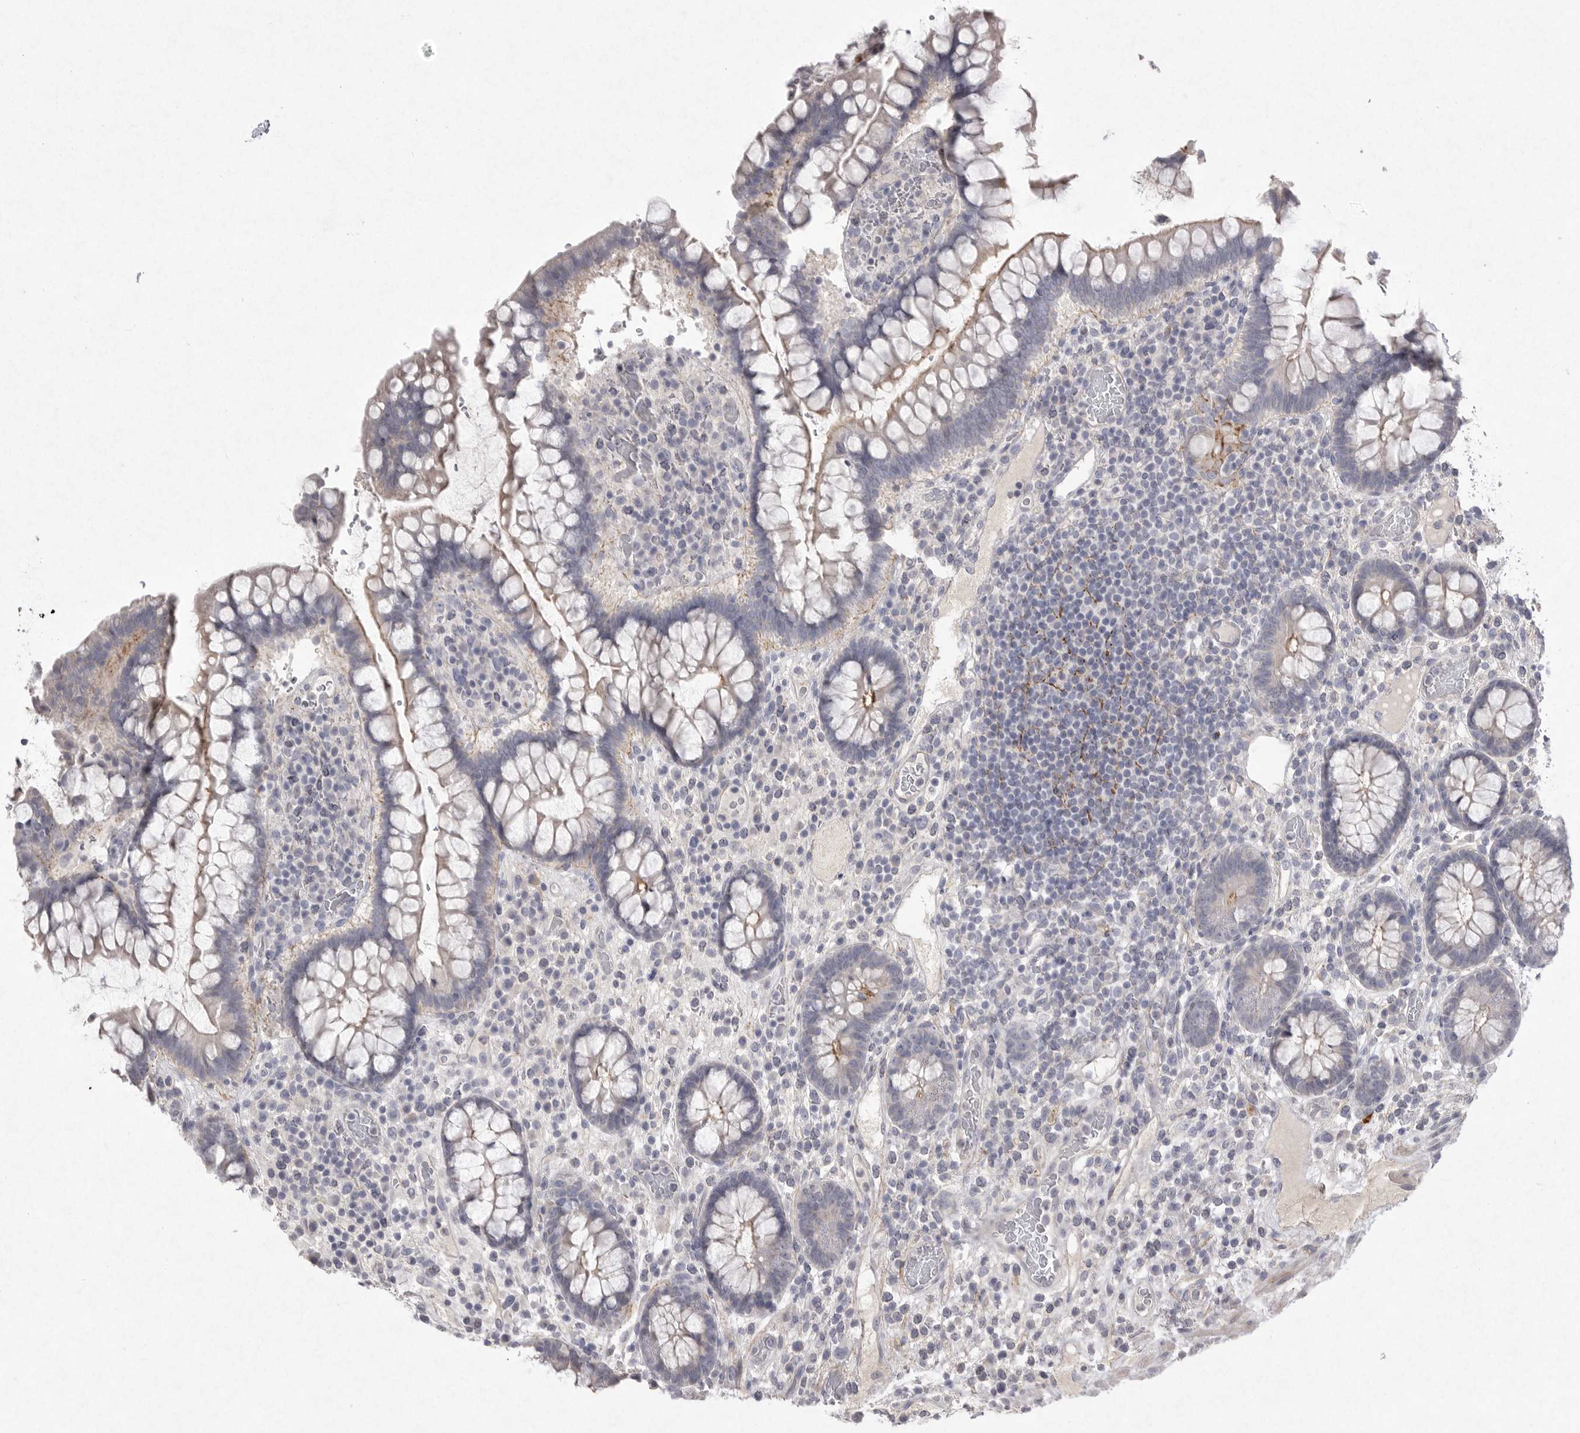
{"staining": {"intensity": "negative", "quantity": "none", "location": "none"}, "tissue": "colon", "cell_type": "Endothelial cells", "image_type": "normal", "snomed": [{"axis": "morphology", "description": "Normal tissue, NOS"}, {"axis": "topography", "description": "Colon"}], "caption": "Endothelial cells are negative for brown protein staining in normal colon.", "gene": "VANGL2", "patient": {"sex": "female", "age": 79}}